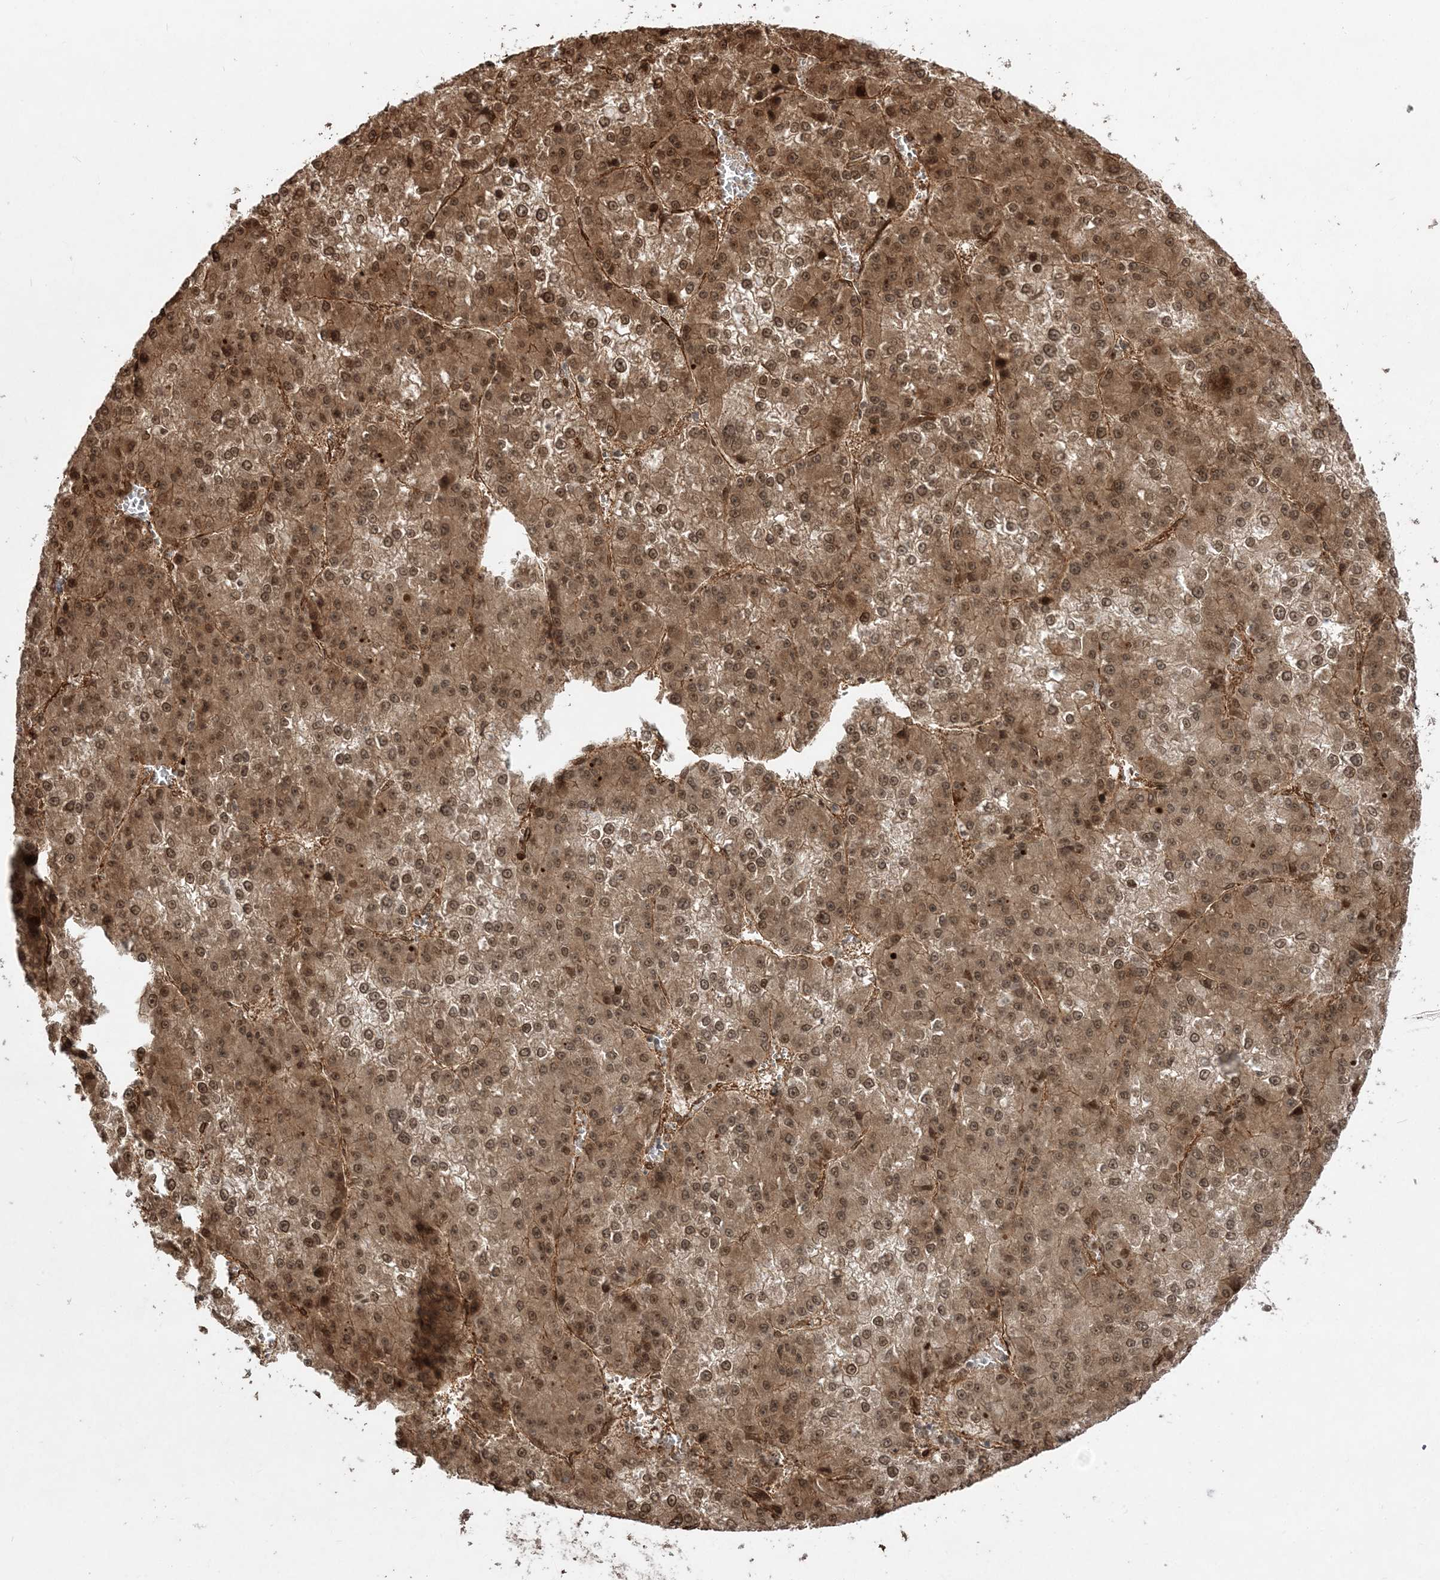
{"staining": {"intensity": "moderate", "quantity": ">75%", "location": "cytoplasmic/membranous,nuclear"}, "tissue": "liver cancer", "cell_type": "Tumor cells", "image_type": "cancer", "snomed": [{"axis": "morphology", "description": "Carcinoma, Hepatocellular, NOS"}, {"axis": "topography", "description": "Liver"}], "caption": "Immunohistochemical staining of liver cancer reveals medium levels of moderate cytoplasmic/membranous and nuclear protein staining in approximately >75% of tumor cells.", "gene": "ETAA1", "patient": {"sex": "female", "age": 73}}